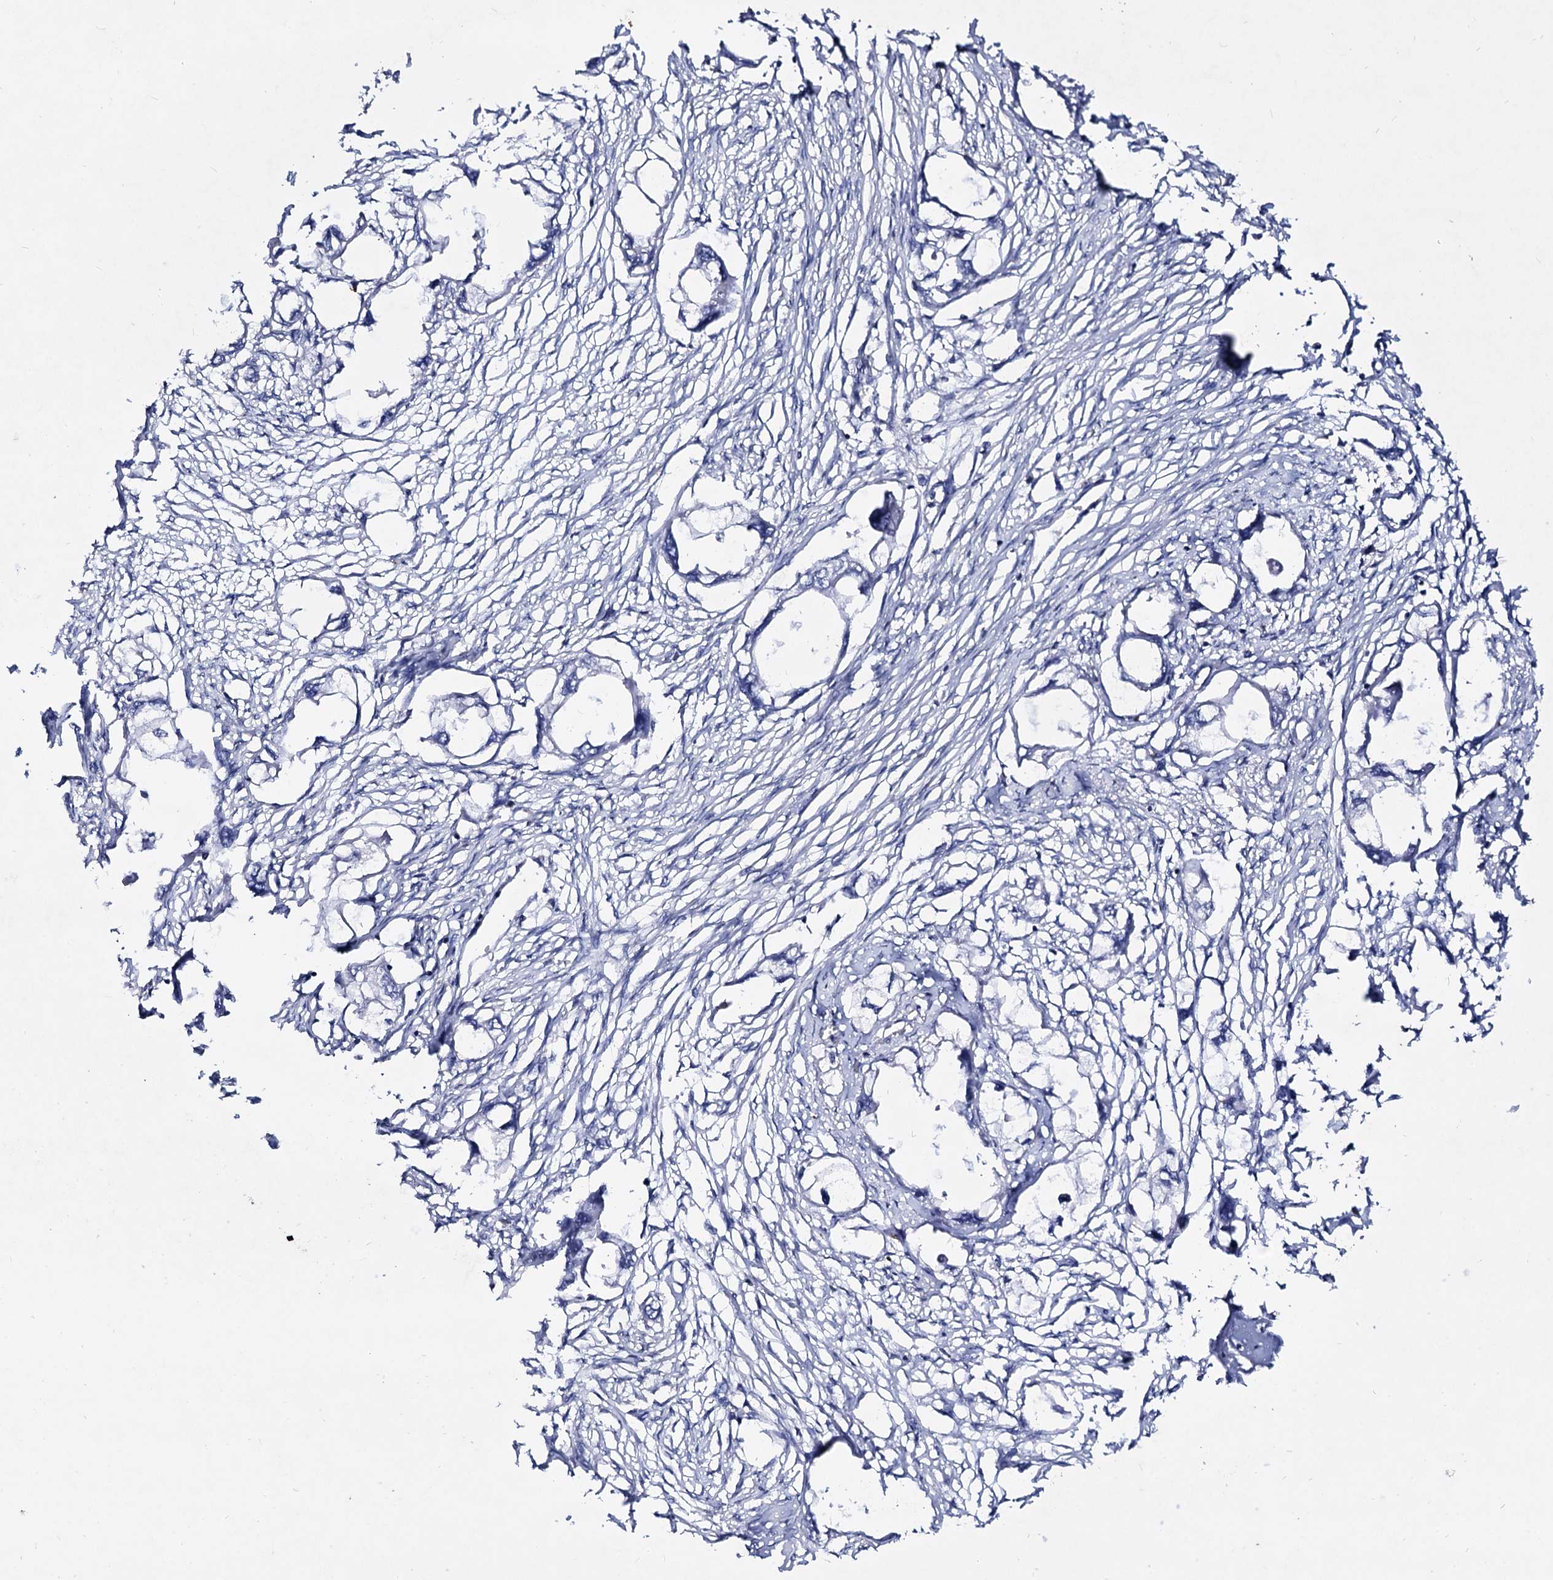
{"staining": {"intensity": "negative", "quantity": "none", "location": "none"}, "tissue": "endometrial cancer", "cell_type": "Tumor cells", "image_type": "cancer", "snomed": [{"axis": "morphology", "description": "Adenocarcinoma, NOS"}, {"axis": "morphology", "description": "Adenocarcinoma, metastatic, NOS"}, {"axis": "topography", "description": "Adipose tissue"}, {"axis": "topography", "description": "Endometrium"}], "caption": "DAB immunohistochemical staining of human endometrial cancer (adenocarcinoma) shows no significant expression in tumor cells. The staining was performed using DAB to visualize the protein expression in brown, while the nuclei were stained in blue with hematoxylin (Magnification: 20x).", "gene": "SMCHD1", "patient": {"sex": "female", "age": 67}}